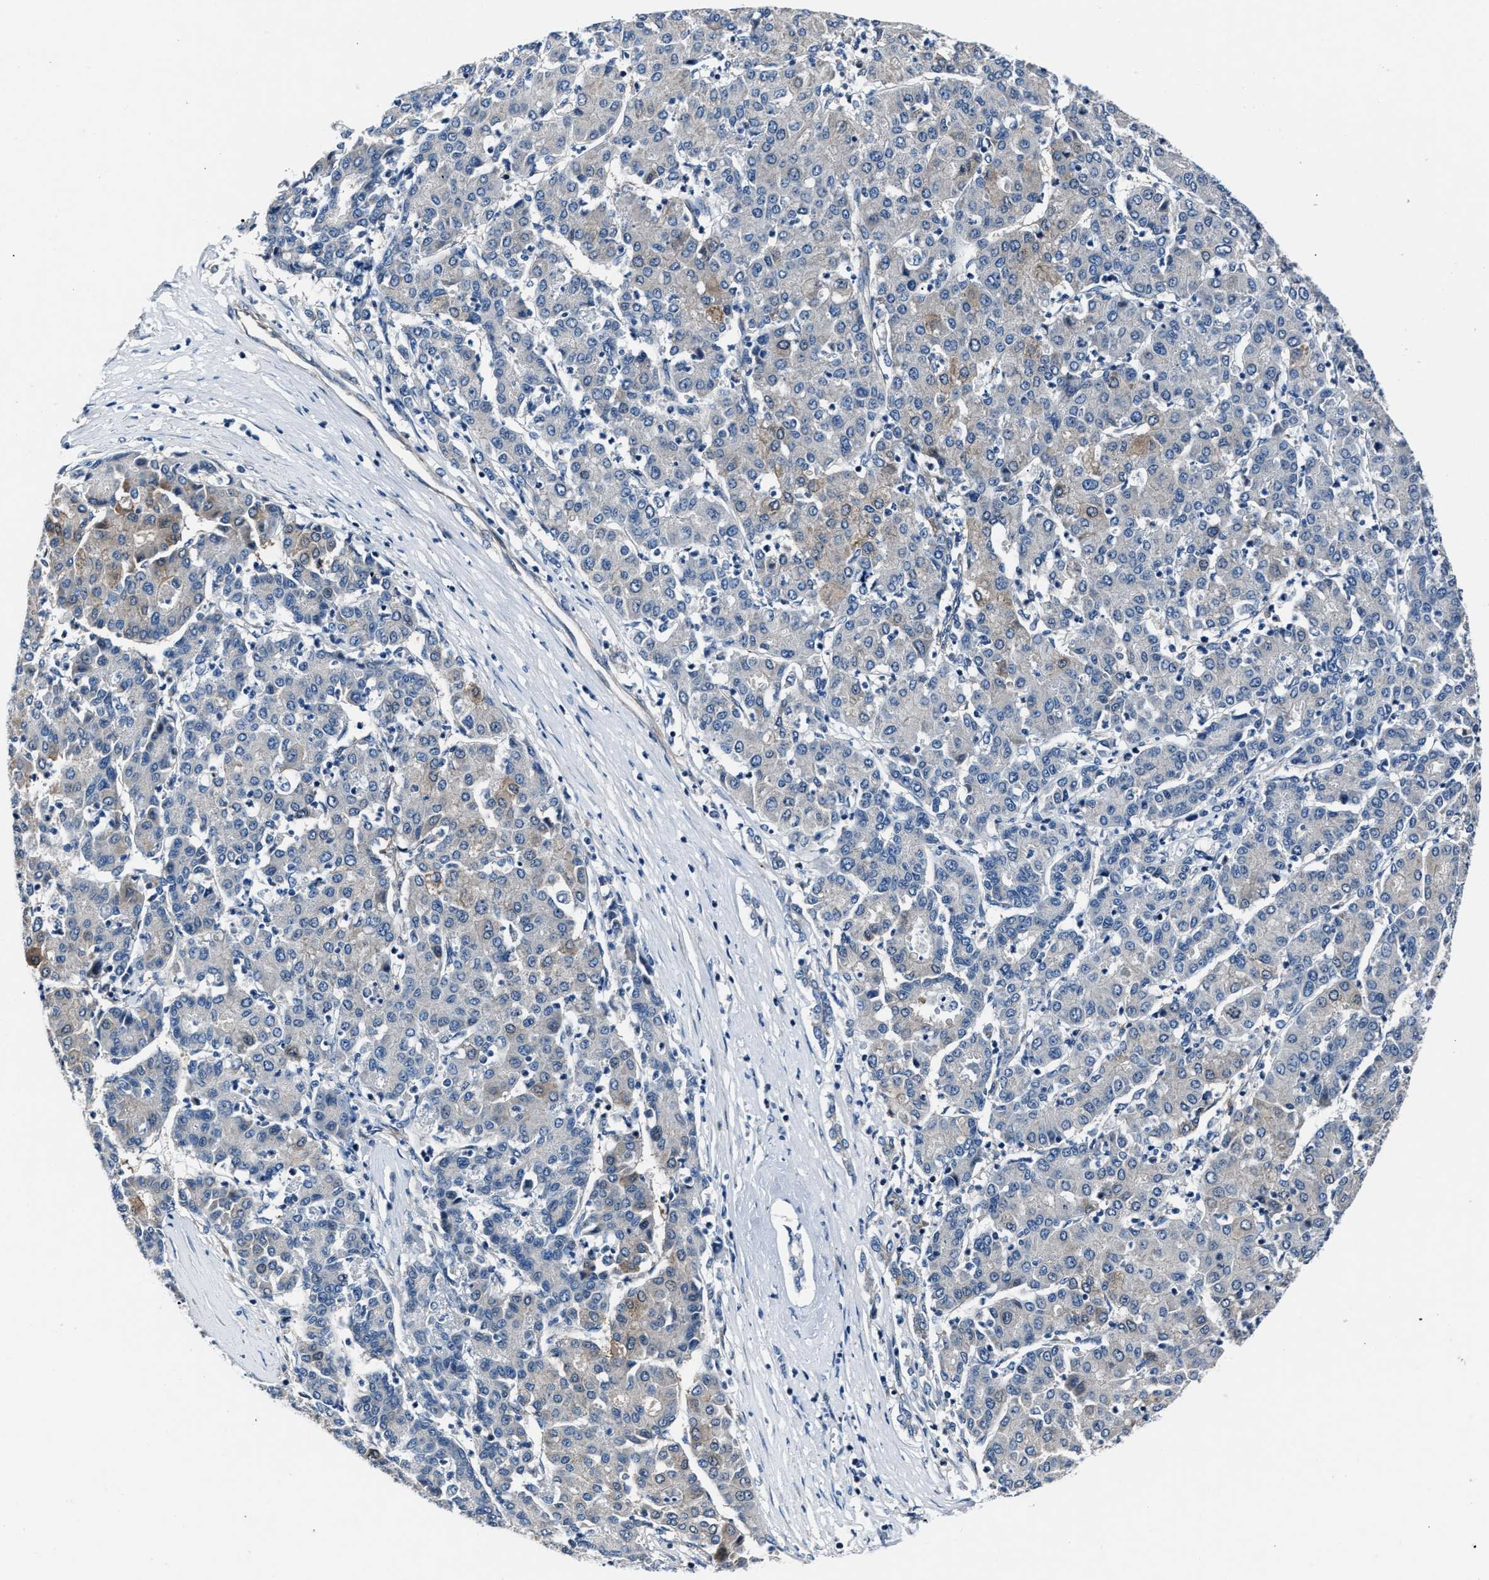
{"staining": {"intensity": "negative", "quantity": "none", "location": "none"}, "tissue": "liver cancer", "cell_type": "Tumor cells", "image_type": "cancer", "snomed": [{"axis": "morphology", "description": "Carcinoma, Hepatocellular, NOS"}, {"axis": "topography", "description": "Liver"}], "caption": "Liver cancer was stained to show a protein in brown. There is no significant positivity in tumor cells.", "gene": "MPDZ", "patient": {"sex": "male", "age": 65}}